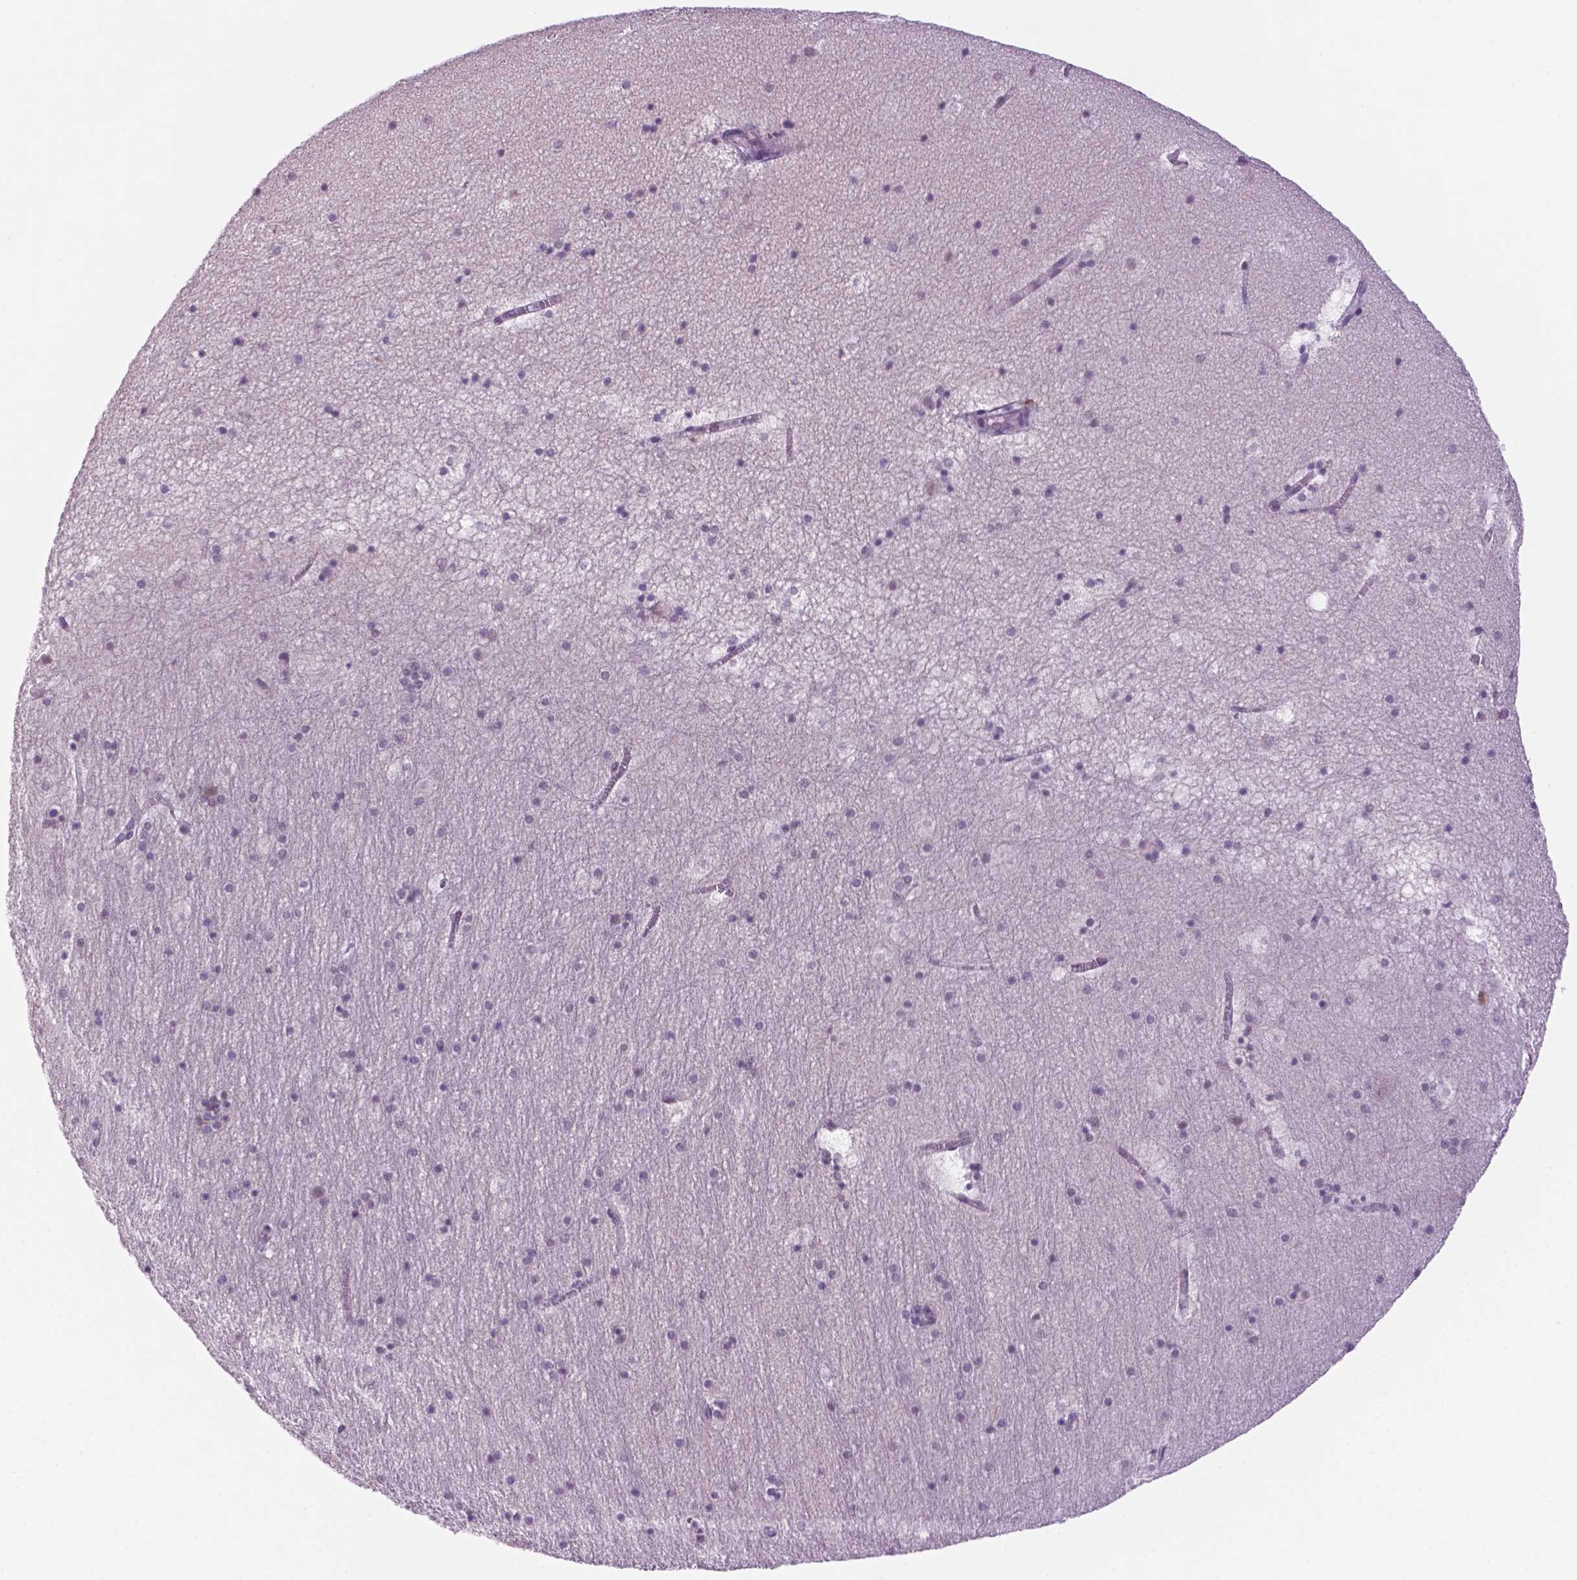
{"staining": {"intensity": "negative", "quantity": "none", "location": "none"}, "tissue": "hippocampus", "cell_type": "Glial cells", "image_type": "normal", "snomed": [{"axis": "morphology", "description": "Normal tissue, NOS"}, {"axis": "topography", "description": "Hippocampus"}], "caption": "A histopathology image of hippocampus stained for a protein exhibits no brown staining in glial cells.", "gene": "NCAPH2", "patient": {"sex": "male", "age": 45}}